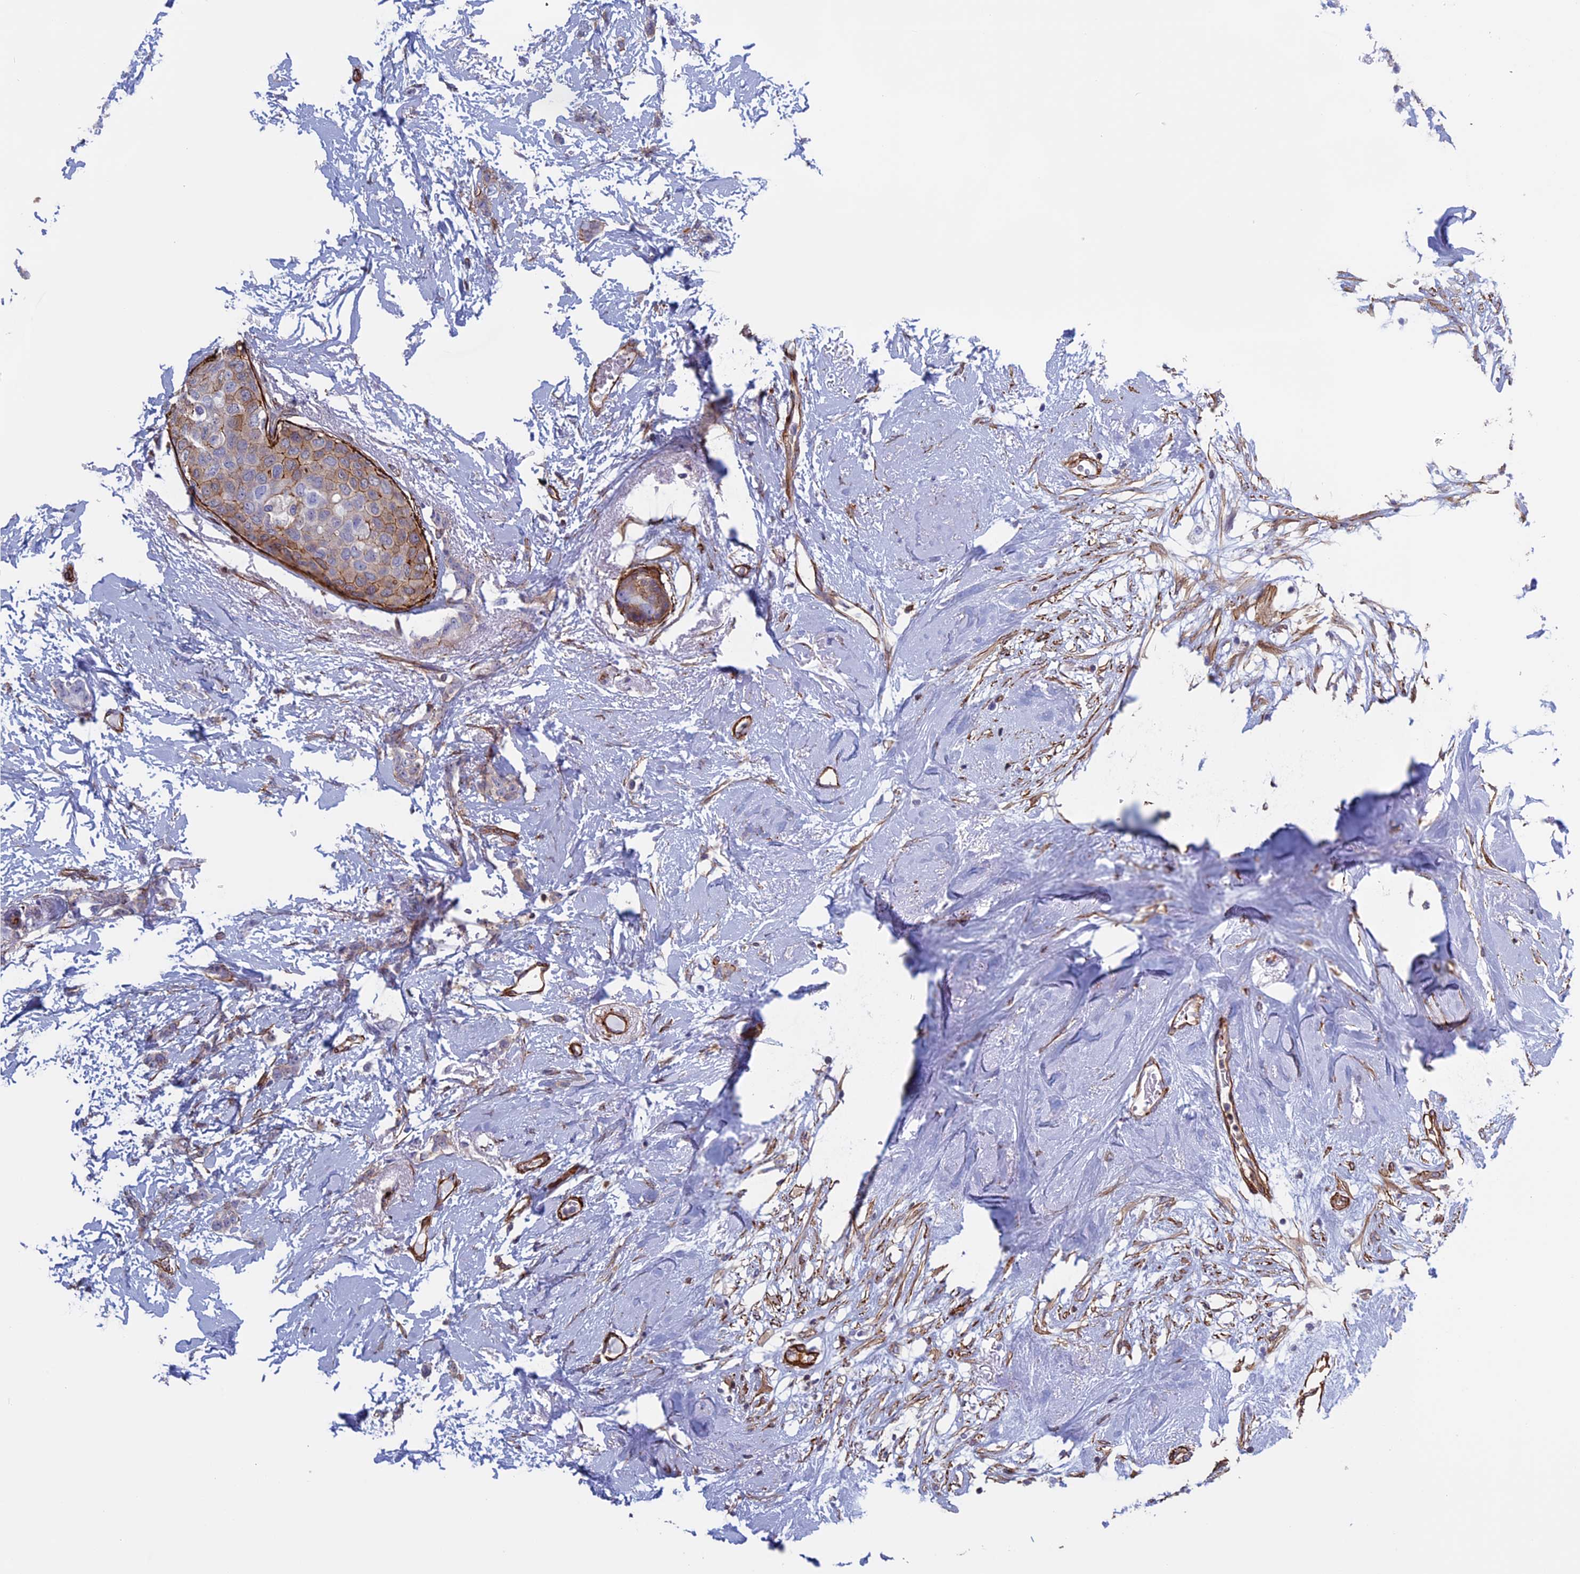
{"staining": {"intensity": "moderate", "quantity": "<25%", "location": "cytoplasmic/membranous"}, "tissue": "breast cancer", "cell_type": "Tumor cells", "image_type": "cancer", "snomed": [{"axis": "morphology", "description": "Duct carcinoma"}, {"axis": "topography", "description": "Breast"}], "caption": "Protein expression analysis of human breast cancer reveals moderate cytoplasmic/membranous staining in about <25% of tumor cells. Using DAB (3,3'-diaminobenzidine) (brown) and hematoxylin (blue) stains, captured at high magnification using brightfield microscopy.", "gene": "ANGPTL2", "patient": {"sex": "female", "age": 72}}